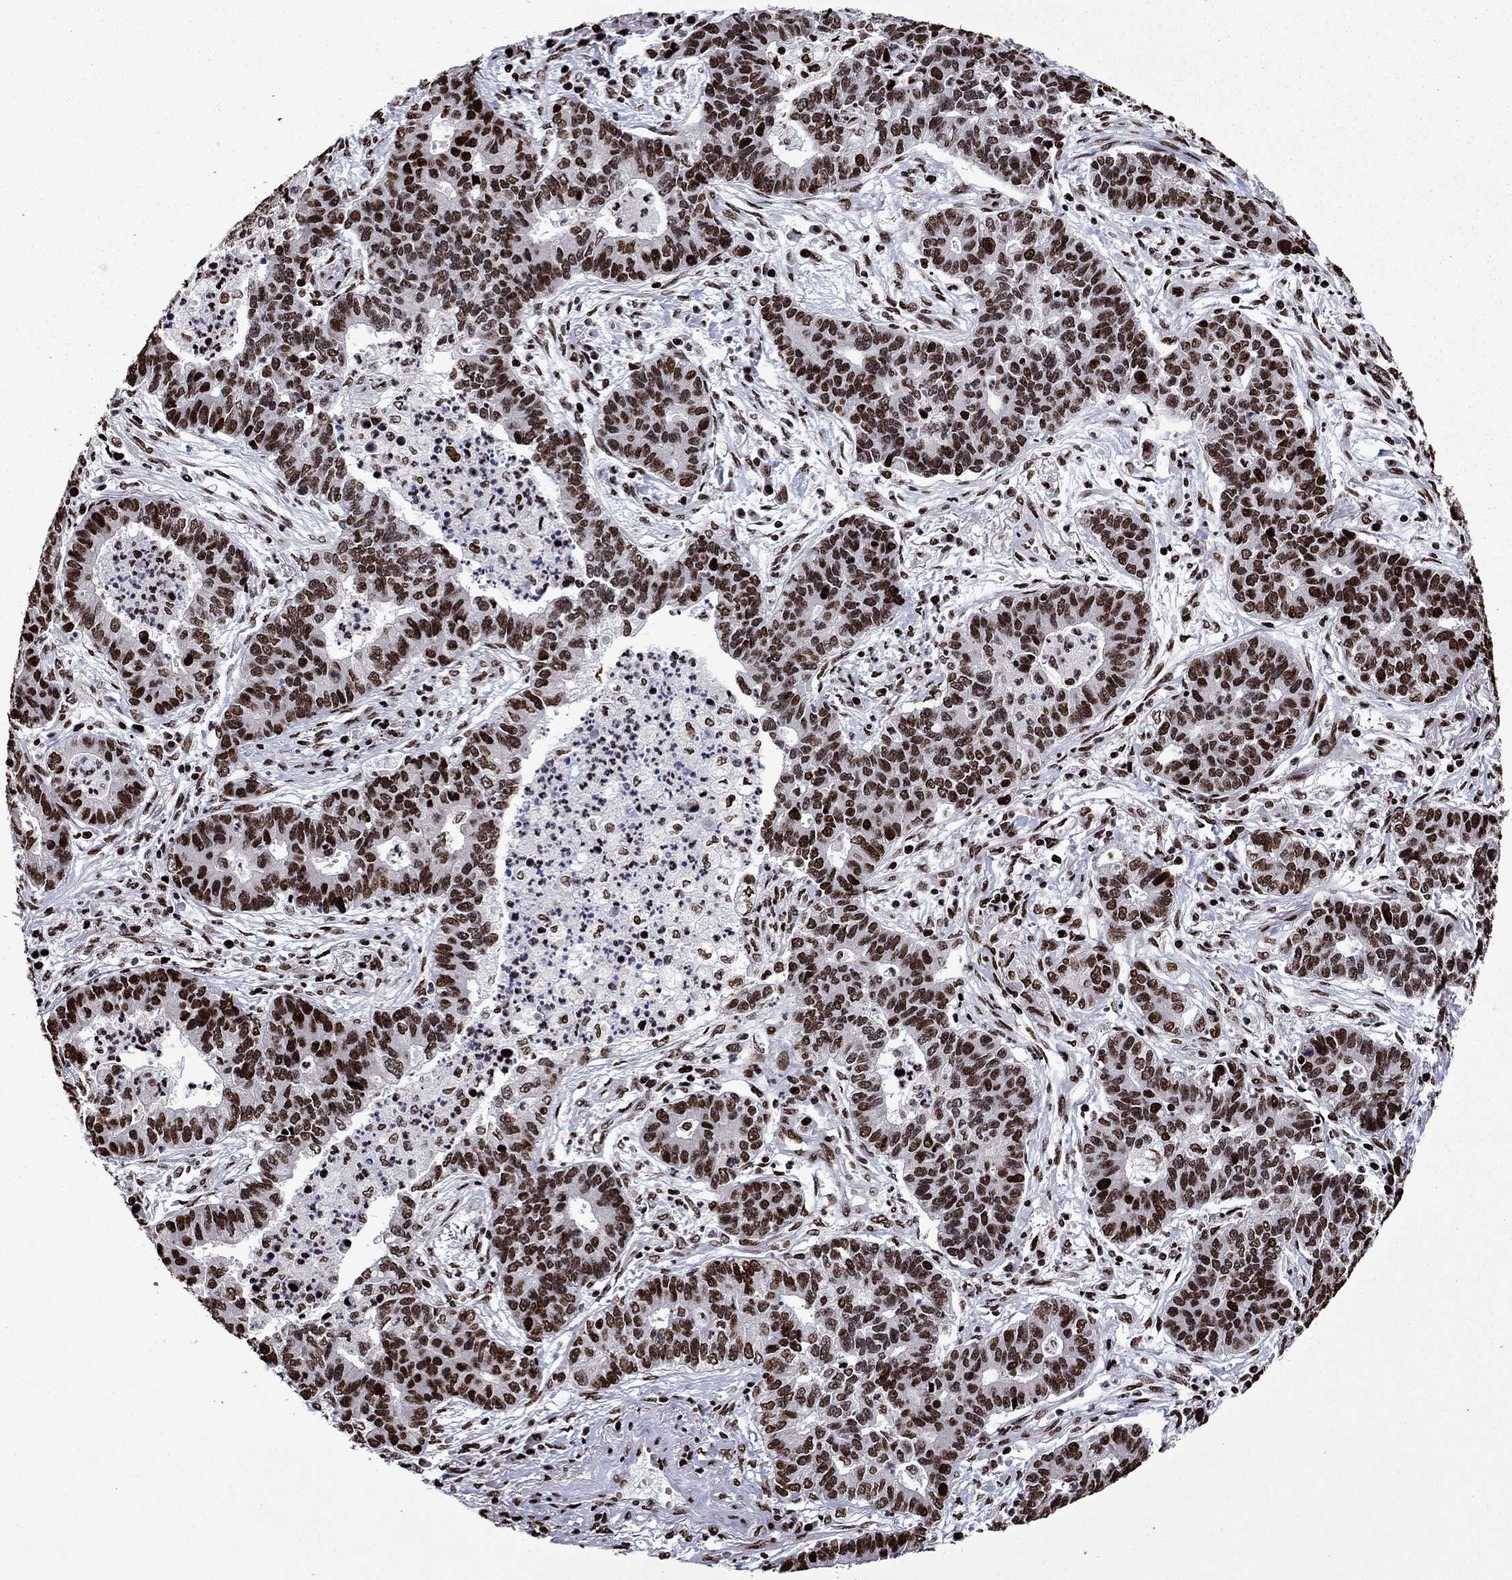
{"staining": {"intensity": "strong", "quantity": ">75%", "location": "nuclear"}, "tissue": "lung cancer", "cell_type": "Tumor cells", "image_type": "cancer", "snomed": [{"axis": "morphology", "description": "Adenocarcinoma, NOS"}, {"axis": "topography", "description": "Lung"}], "caption": "Protein expression analysis of human lung adenocarcinoma reveals strong nuclear expression in about >75% of tumor cells.", "gene": "LIMK1", "patient": {"sex": "female", "age": 57}}